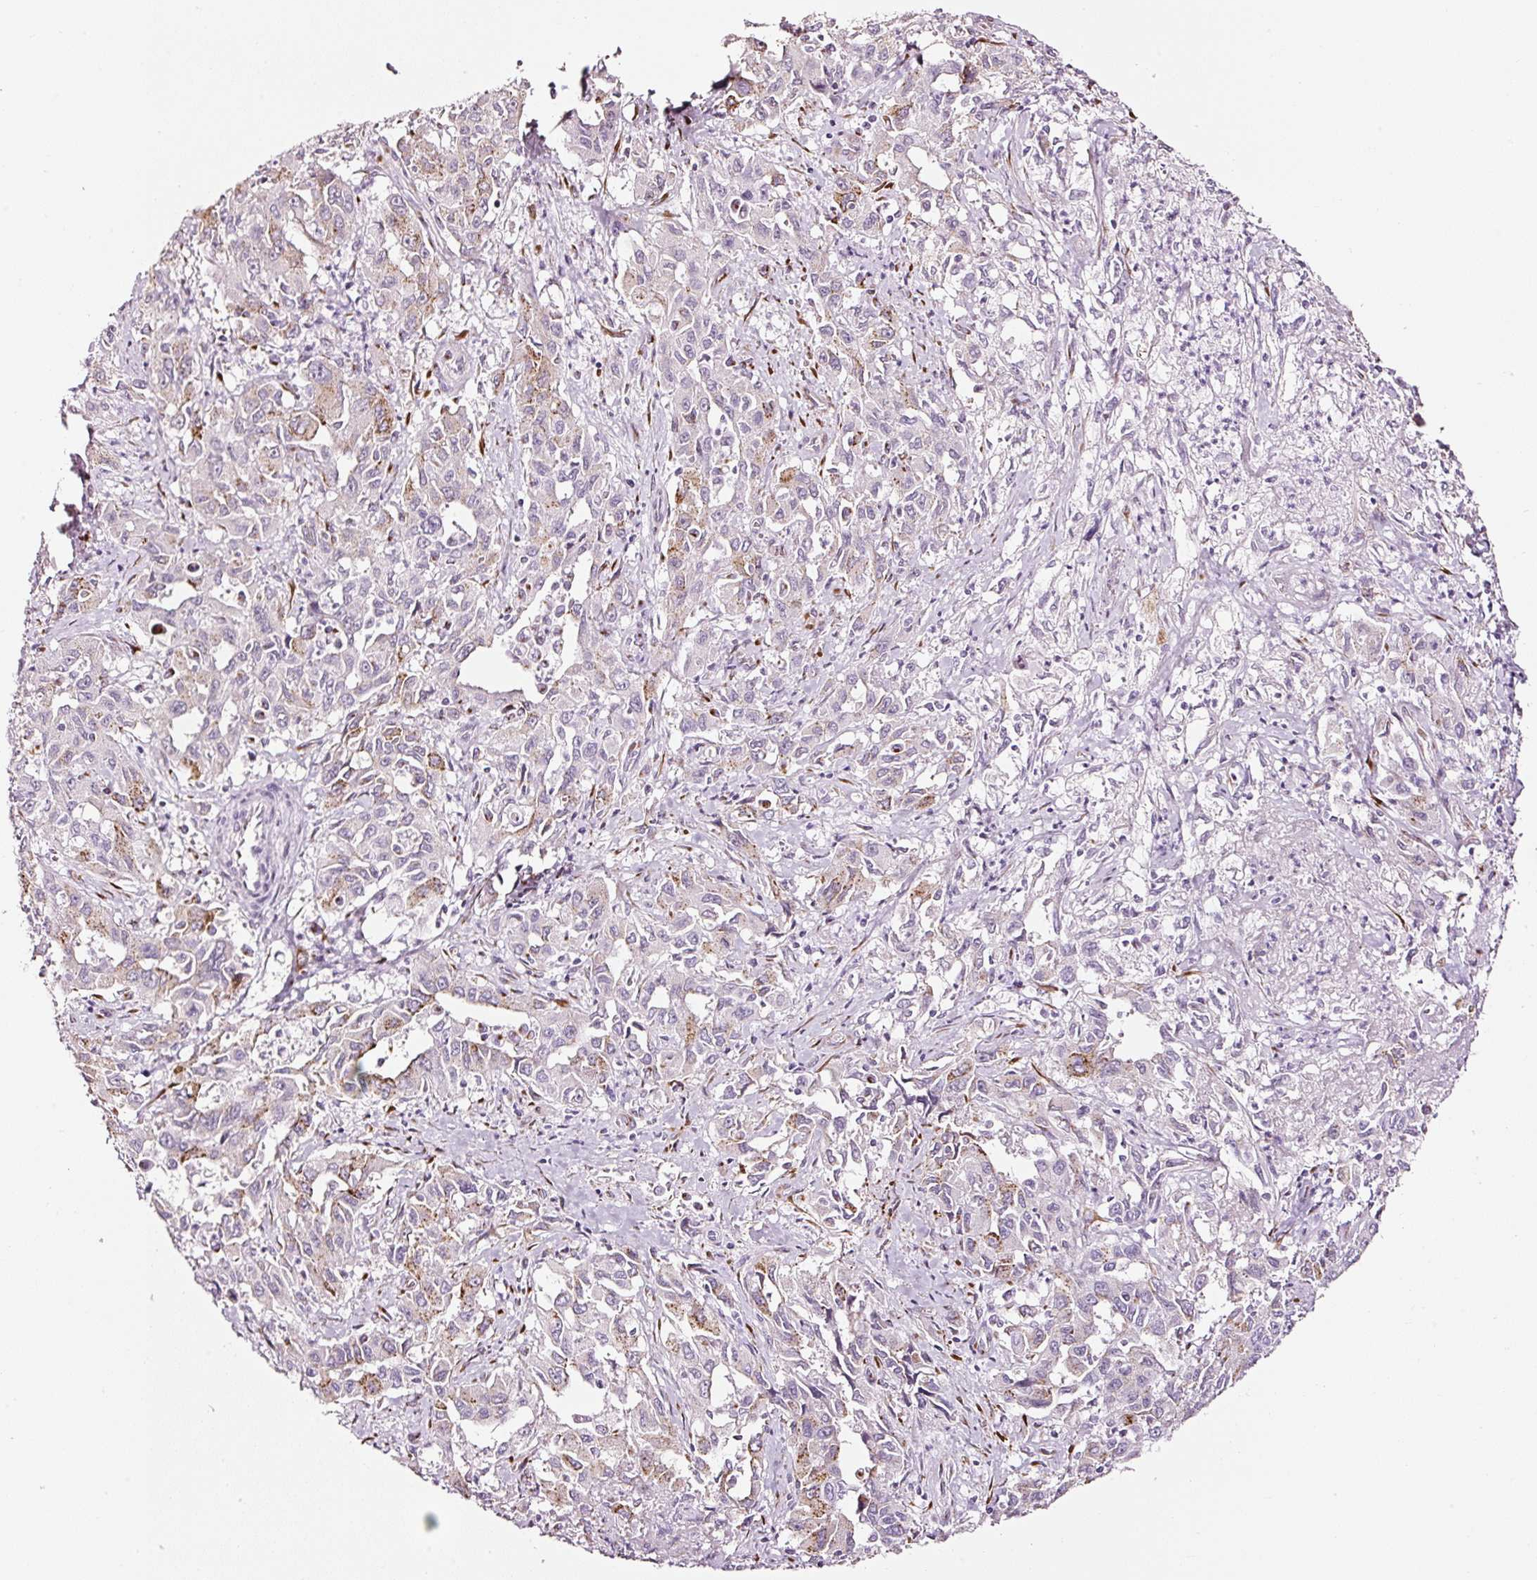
{"staining": {"intensity": "moderate", "quantity": "<25%", "location": "cytoplasmic/membranous"}, "tissue": "liver cancer", "cell_type": "Tumor cells", "image_type": "cancer", "snomed": [{"axis": "morphology", "description": "Carcinoma, Hepatocellular, NOS"}, {"axis": "topography", "description": "Liver"}], "caption": "IHC of liver cancer (hepatocellular carcinoma) demonstrates low levels of moderate cytoplasmic/membranous staining in about <25% of tumor cells.", "gene": "SDF4", "patient": {"sex": "male", "age": 63}}